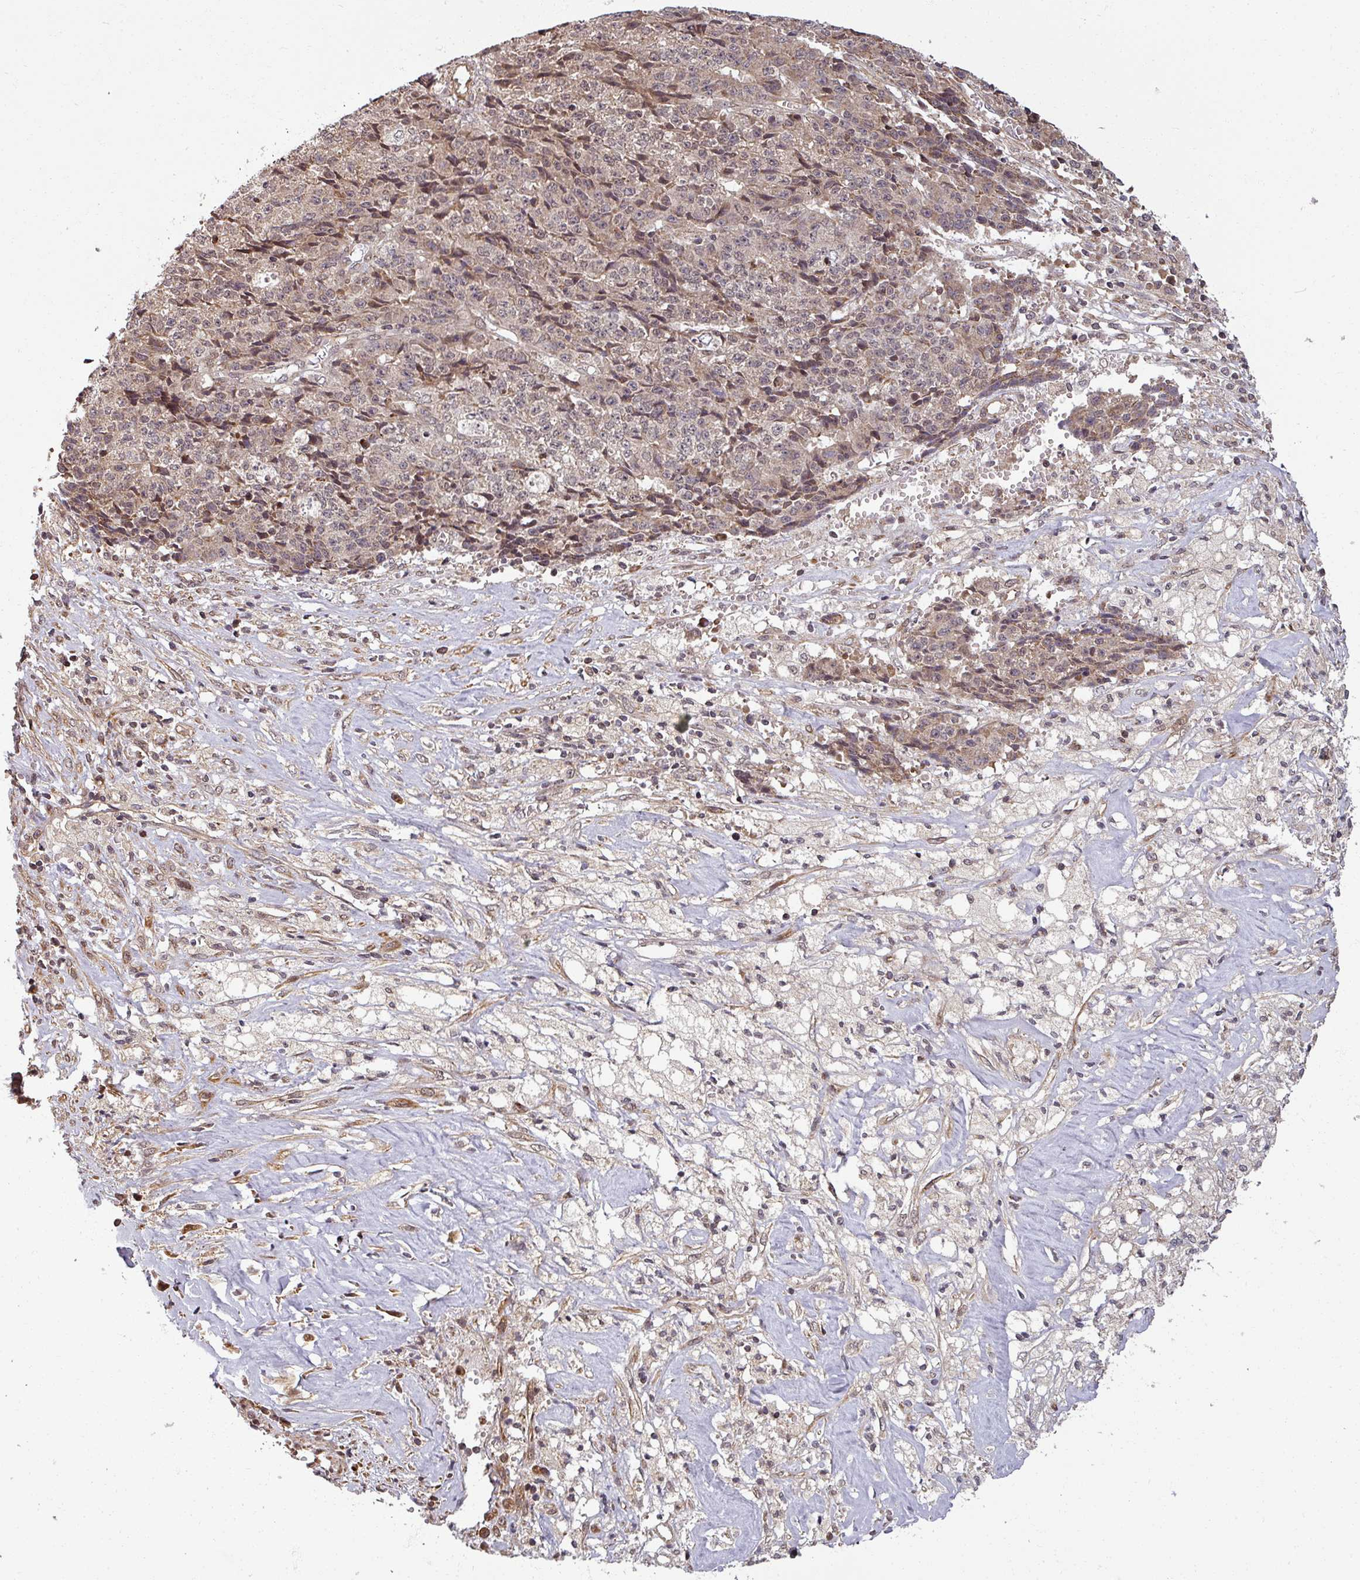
{"staining": {"intensity": "weak", "quantity": "25%-75%", "location": "cytoplasmic/membranous,nuclear"}, "tissue": "ovarian cancer", "cell_type": "Tumor cells", "image_type": "cancer", "snomed": [{"axis": "morphology", "description": "Carcinoma, endometroid"}, {"axis": "topography", "description": "Ovary"}], "caption": "Protein expression analysis of endometroid carcinoma (ovarian) exhibits weak cytoplasmic/membranous and nuclear staining in approximately 25%-75% of tumor cells.", "gene": "SWI5", "patient": {"sex": "female", "age": 42}}